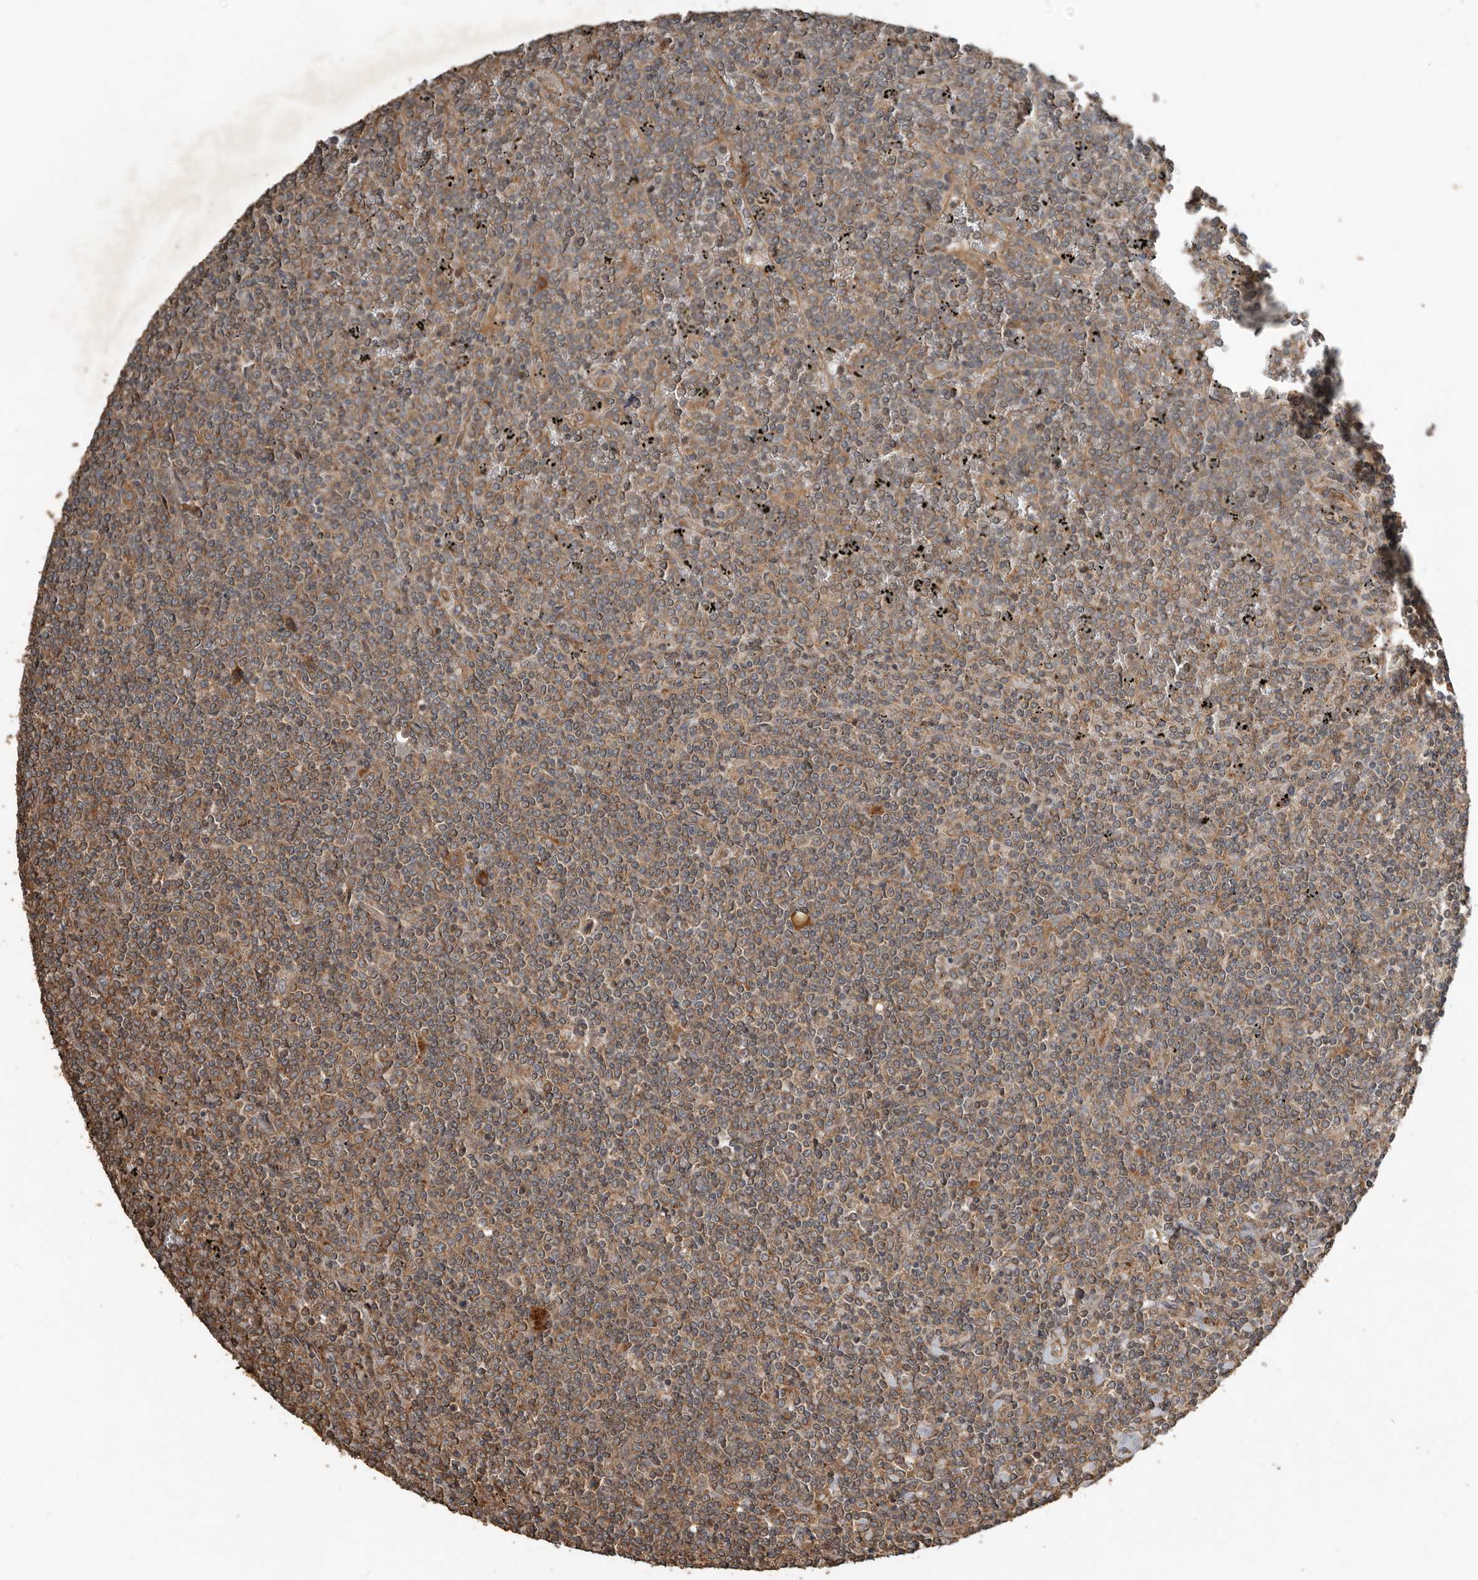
{"staining": {"intensity": "moderate", "quantity": "25%-75%", "location": "cytoplasmic/membranous"}, "tissue": "lymphoma", "cell_type": "Tumor cells", "image_type": "cancer", "snomed": [{"axis": "morphology", "description": "Malignant lymphoma, non-Hodgkin's type, Low grade"}, {"axis": "topography", "description": "Spleen"}], "caption": "High-power microscopy captured an immunohistochemistry histopathology image of low-grade malignant lymphoma, non-Hodgkin's type, revealing moderate cytoplasmic/membranous expression in approximately 25%-75% of tumor cells.", "gene": "RNF207", "patient": {"sex": "female", "age": 19}}